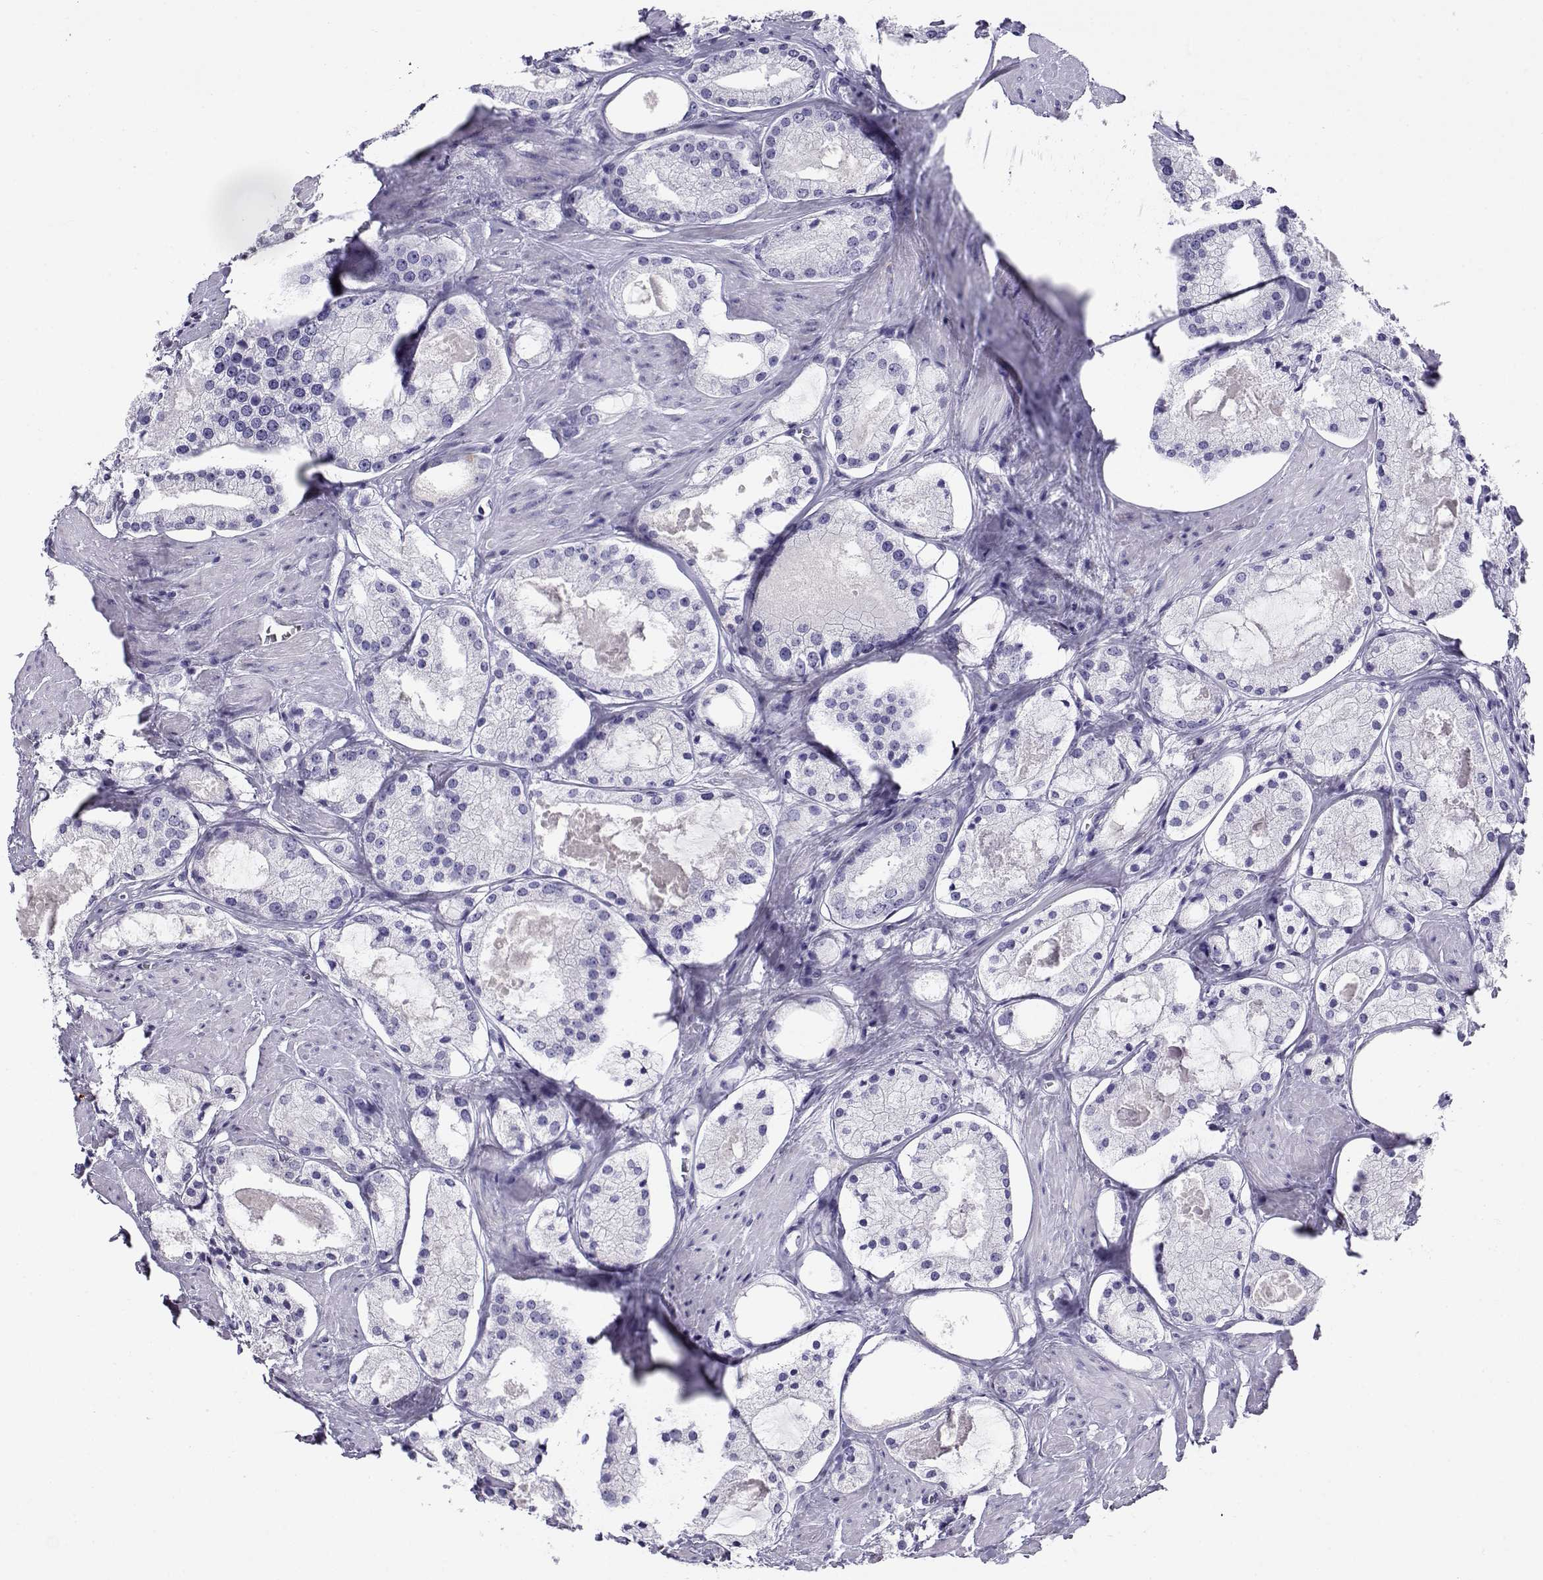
{"staining": {"intensity": "negative", "quantity": "none", "location": "none"}, "tissue": "prostate cancer", "cell_type": "Tumor cells", "image_type": "cancer", "snomed": [{"axis": "morphology", "description": "Adenocarcinoma, NOS"}, {"axis": "morphology", "description": "Adenocarcinoma, High grade"}, {"axis": "topography", "description": "Prostate"}], "caption": "Tumor cells show no significant staining in prostate adenocarcinoma.", "gene": "RHOXF2", "patient": {"sex": "male", "age": 64}}